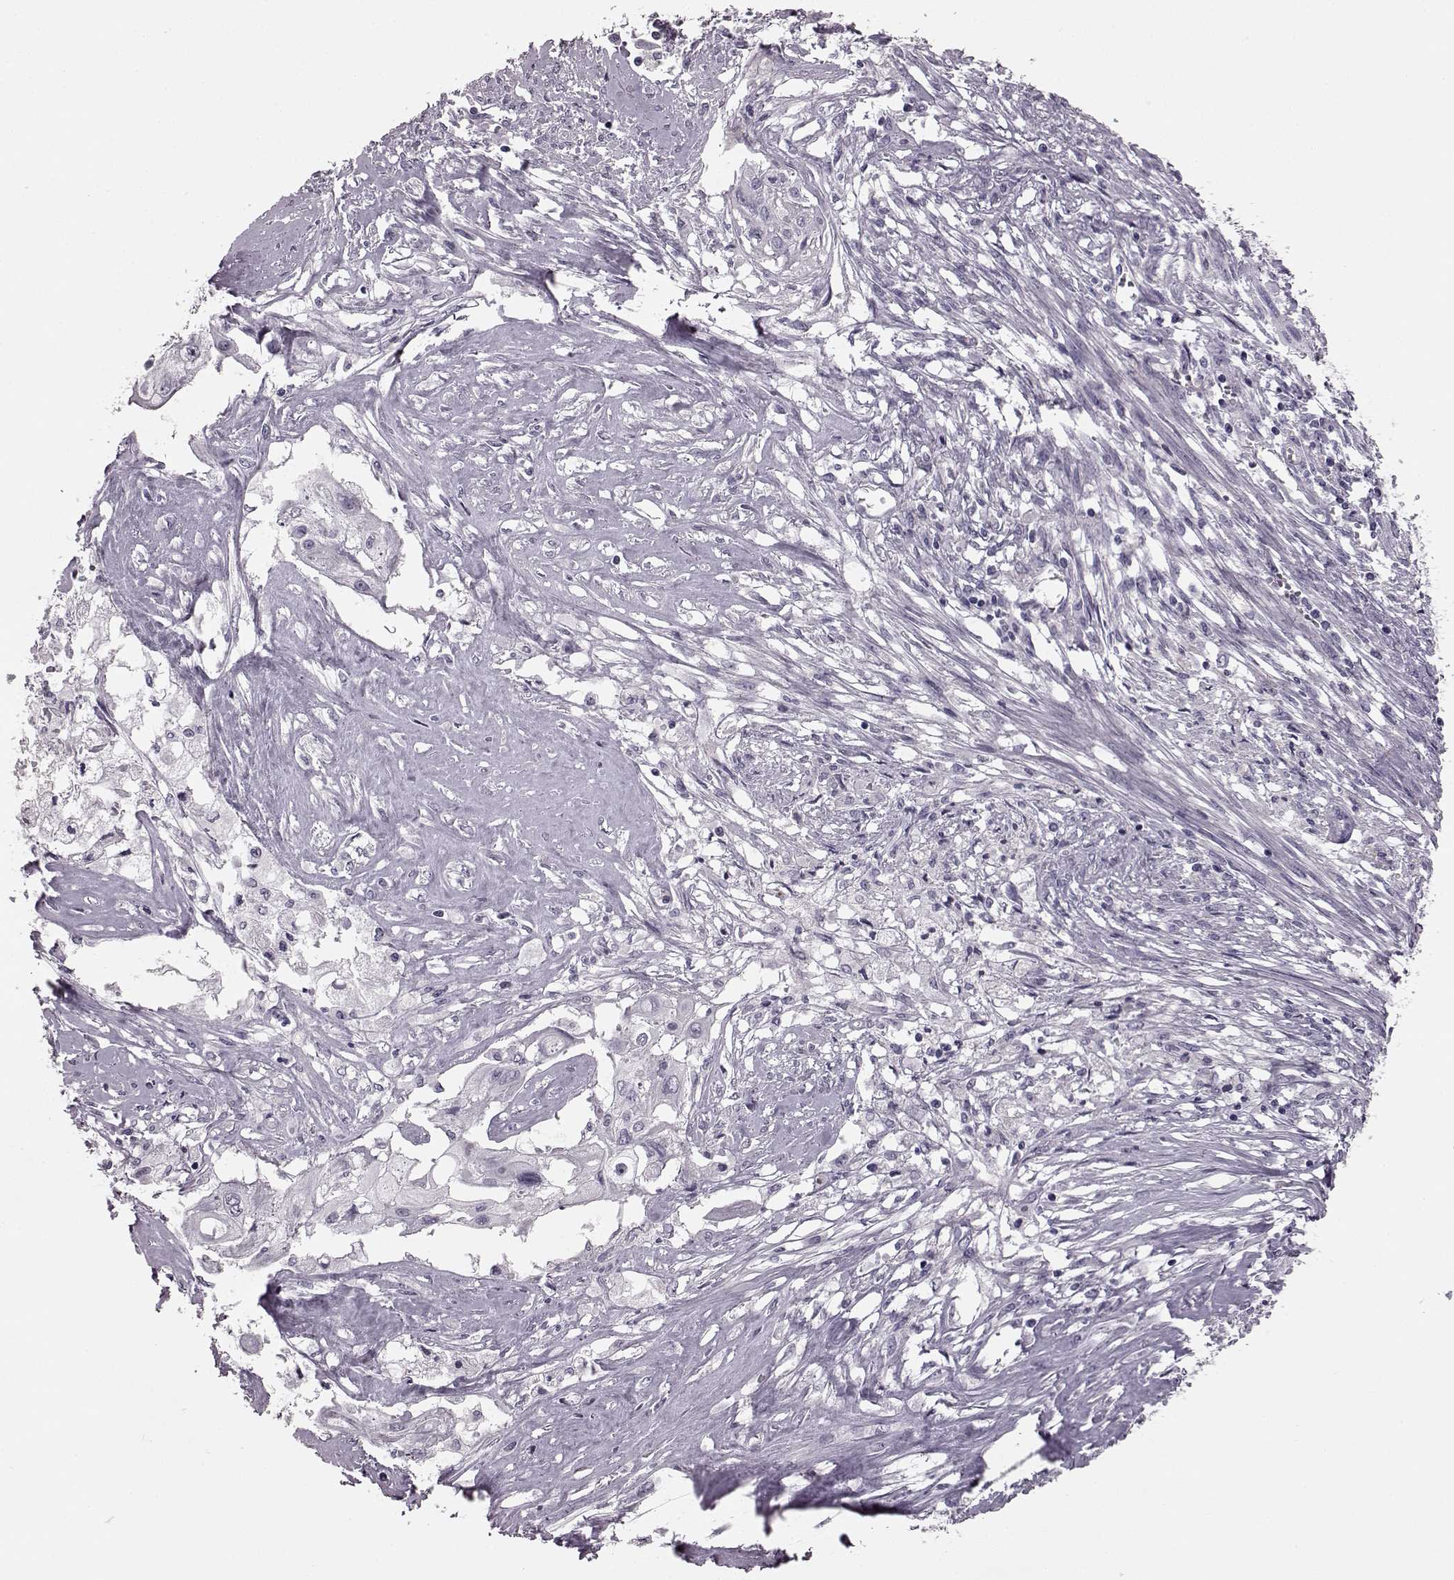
{"staining": {"intensity": "negative", "quantity": "none", "location": "none"}, "tissue": "cervical cancer", "cell_type": "Tumor cells", "image_type": "cancer", "snomed": [{"axis": "morphology", "description": "Squamous cell carcinoma, NOS"}, {"axis": "topography", "description": "Cervix"}], "caption": "High magnification brightfield microscopy of cervical cancer (squamous cell carcinoma) stained with DAB (3,3'-diaminobenzidine) (brown) and counterstained with hematoxylin (blue): tumor cells show no significant expression.", "gene": "SNTG1", "patient": {"sex": "female", "age": 49}}